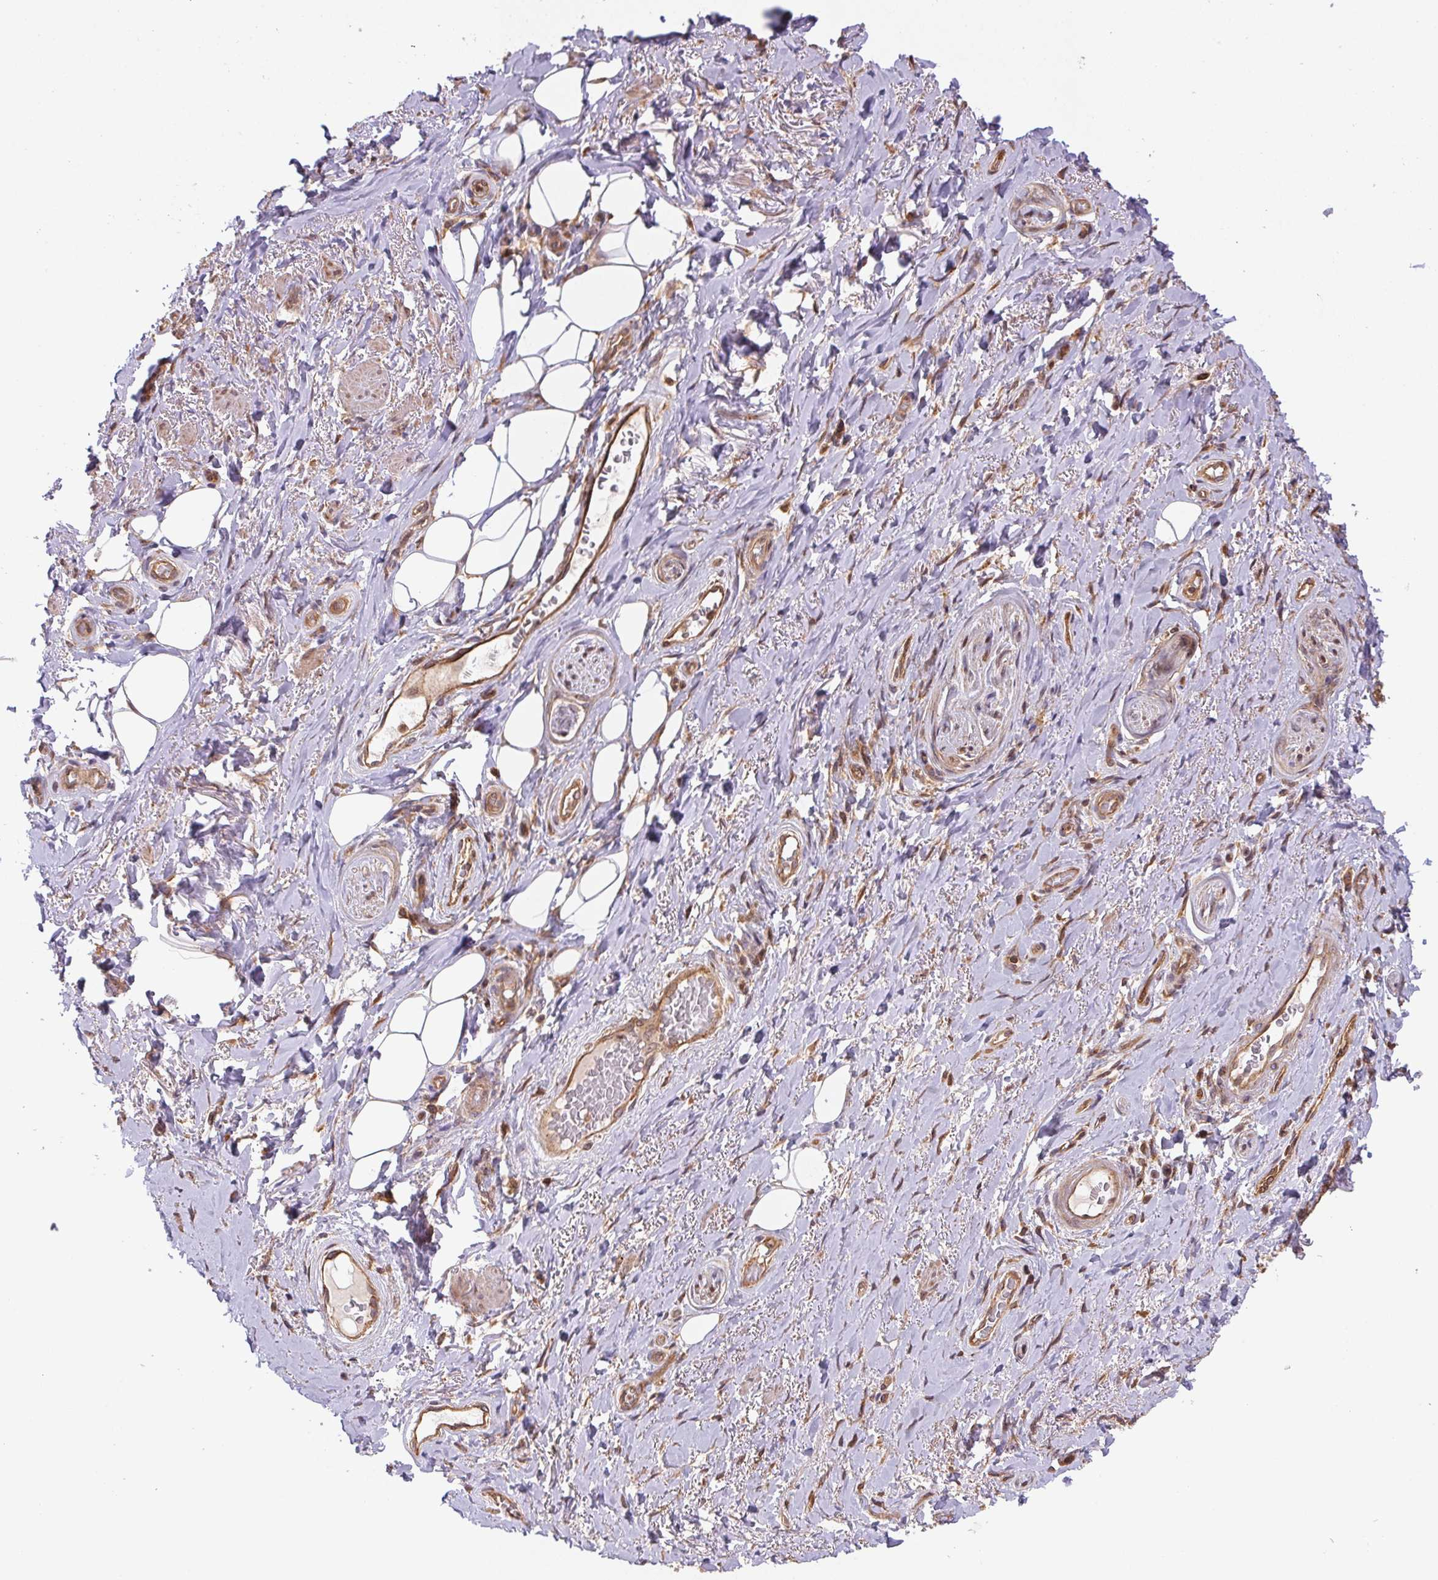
{"staining": {"intensity": "negative", "quantity": "none", "location": "none"}, "tissue": "adipose tissue", "cell_type": "Adipocytes", "image_type": "normal", "snomed": [{"axis": "morphology", "description": "Normal tissue, NOS"}, {"axis": "topography", "description": "Anal"}, {"axis": "topography", "description": "Peripheral nerve tissue"}], "caption": "Adipocytes show no significant positivity in normal adipose tissue.", "gene": "MEX3D", "patient": {"sex": "male", "age": 53}}